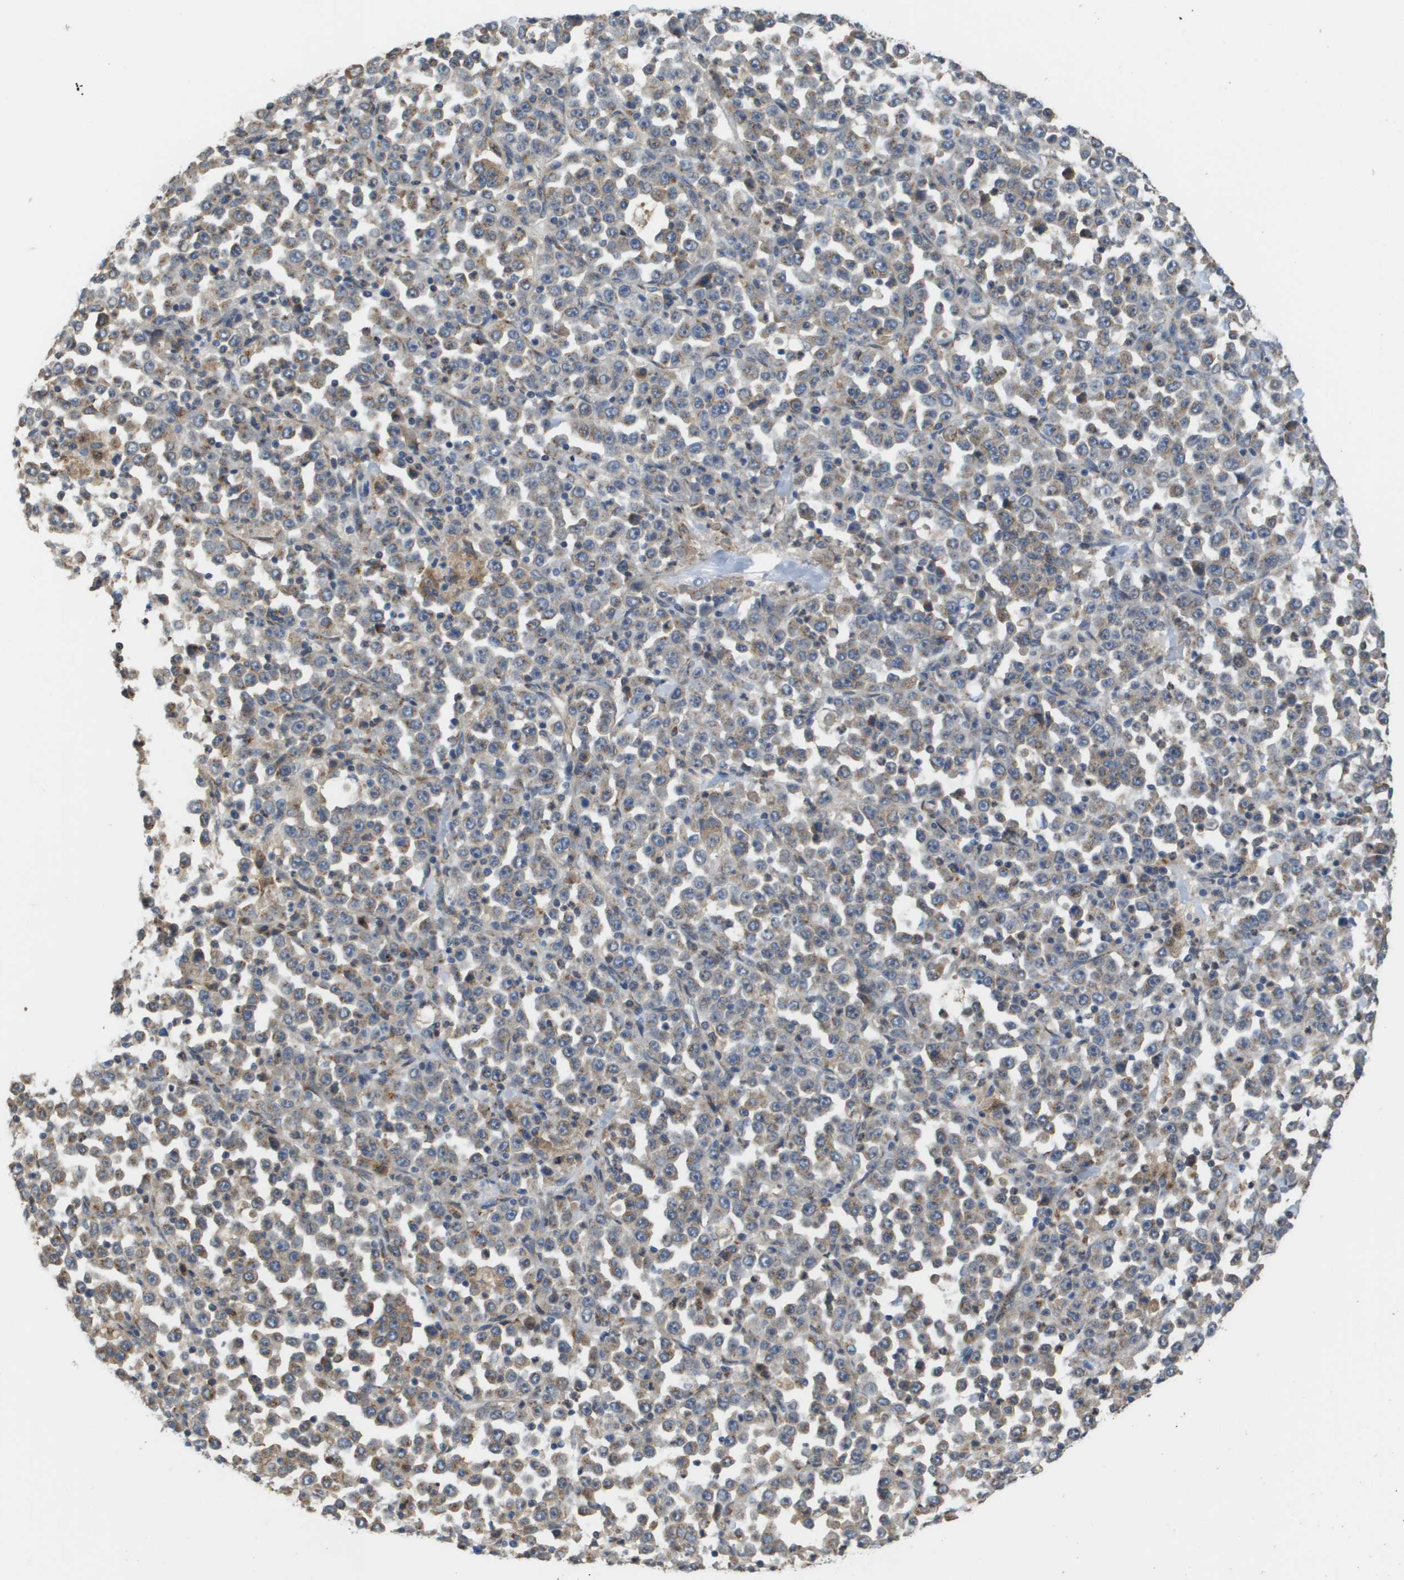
{"staining": {"intensity": "moderate", "quantity": "<25%", "location": "cytoplasmic/membranous"}, "tissue": "stomach cancer", "cell_type": "Tumor cells", "image_type": "cancer", "snomed": [{"axis": "morphology", "description": "Normal tissue, NOS"}, {"axis": "morphology", "description": "Adenocarcinoma, NOS"}, {"axis": "topography", "description": "Stomach, upper"}, {"axis": "topography", "description": "Stomach"}], "caption": "Moderate cytoplasmic/membranous protein staining is present in about <25% of tumor cells in stomach cancer. (DAB IHC with brightfield microscopy, high magnification).", "gene": "PCK1", "patient": {"sex": "male", "age": 59}}